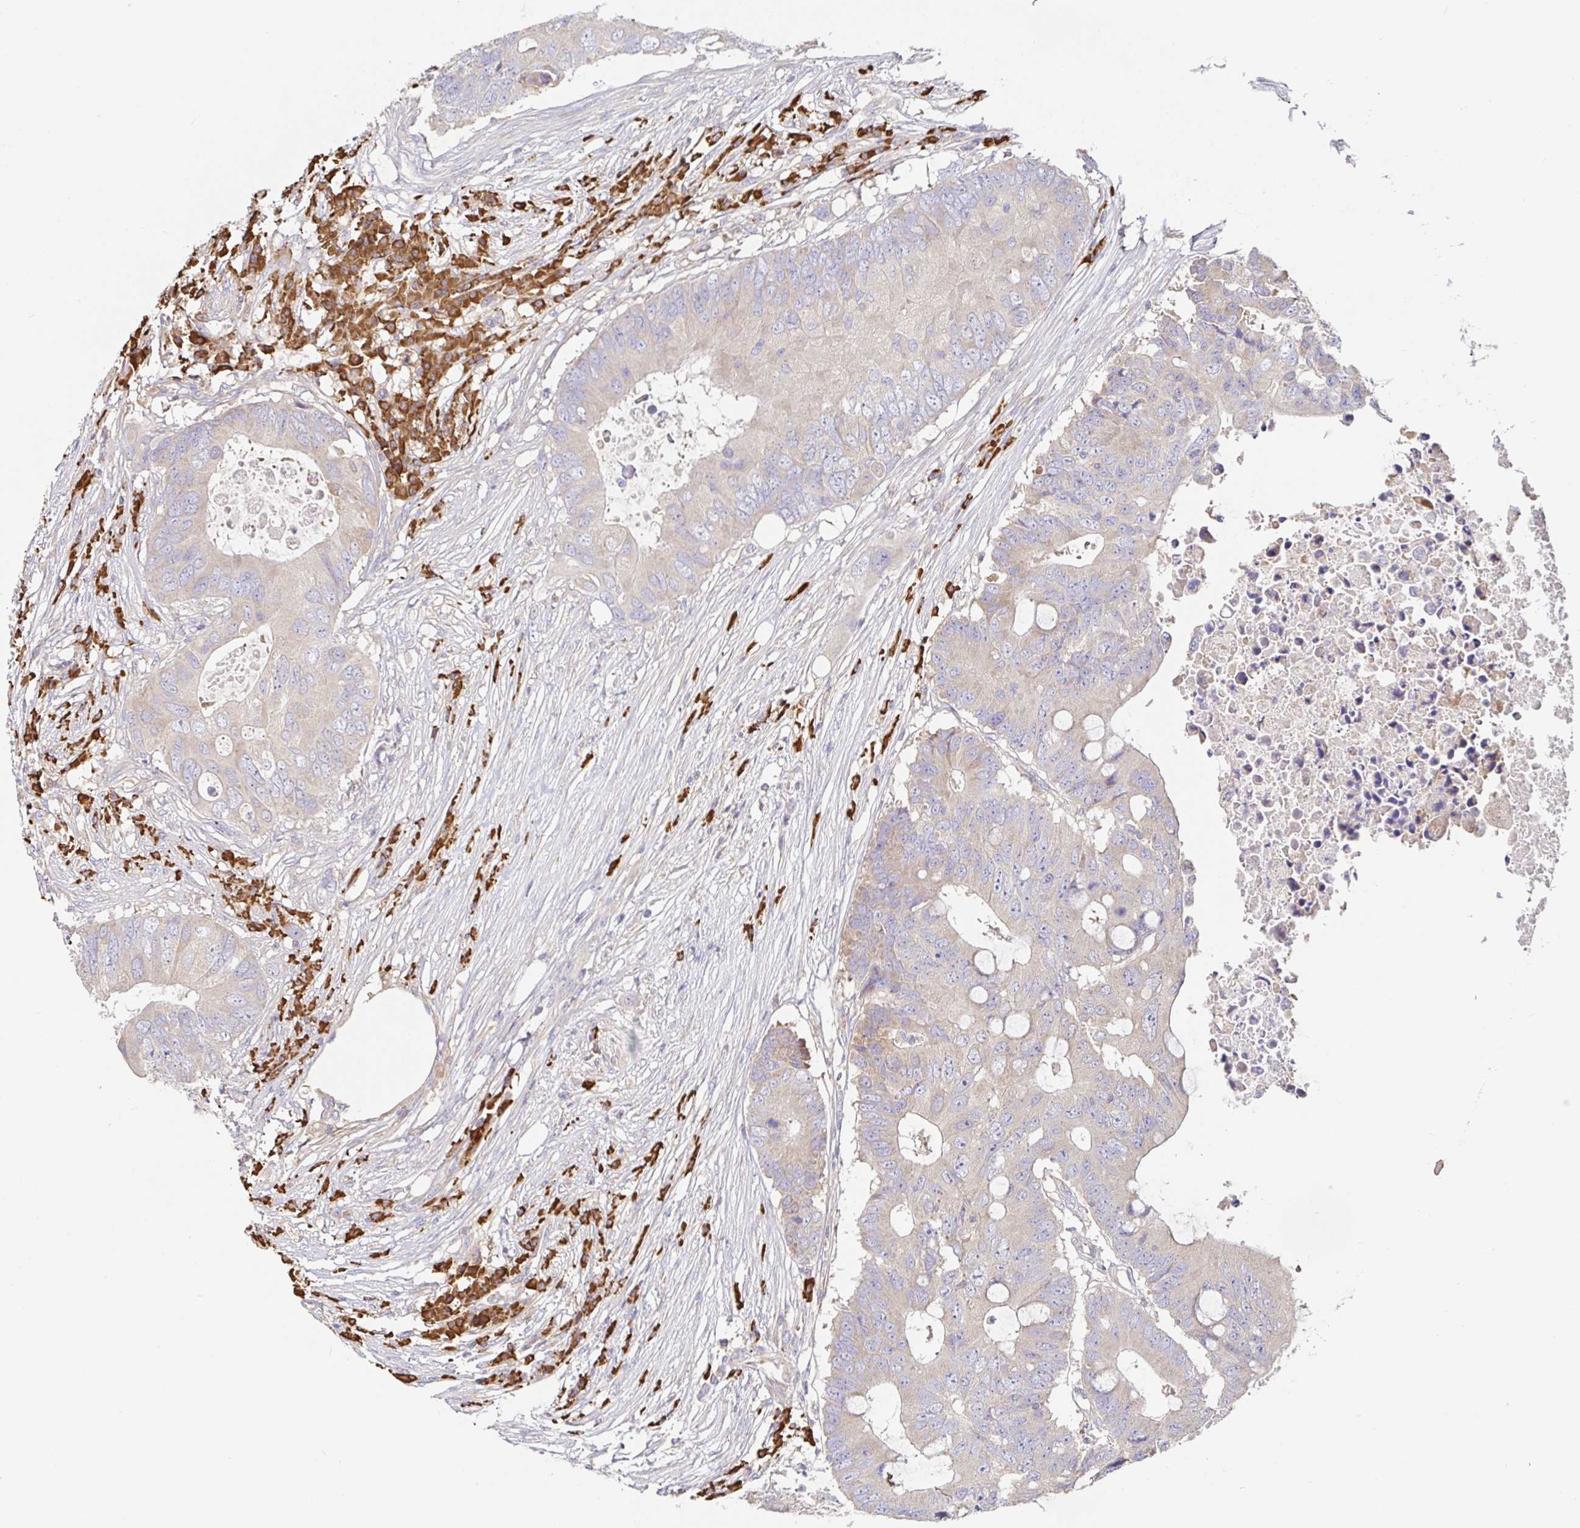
{"staining": {"intensity": "negative", "quantity": "none", "location": "none"}, "tissue": "colorectal cancer", "cell_type": "Tumor cells", "image_type": "cancer", "snomed": [{"axis": "morphology", "description": "Adenocarcinoma, NOS"}, {"axis": "topography", "description": "Colon"}], "caption": "IHC image of neoplastic tissue: colorectal cancer (adenocarcinoma) stained with DAB (3,3'-diaminobenzidine) exhibits no significant protein expression in tumor cells.", "gene": "HAGH", "patient": {"sex": "male", "age": 71}}